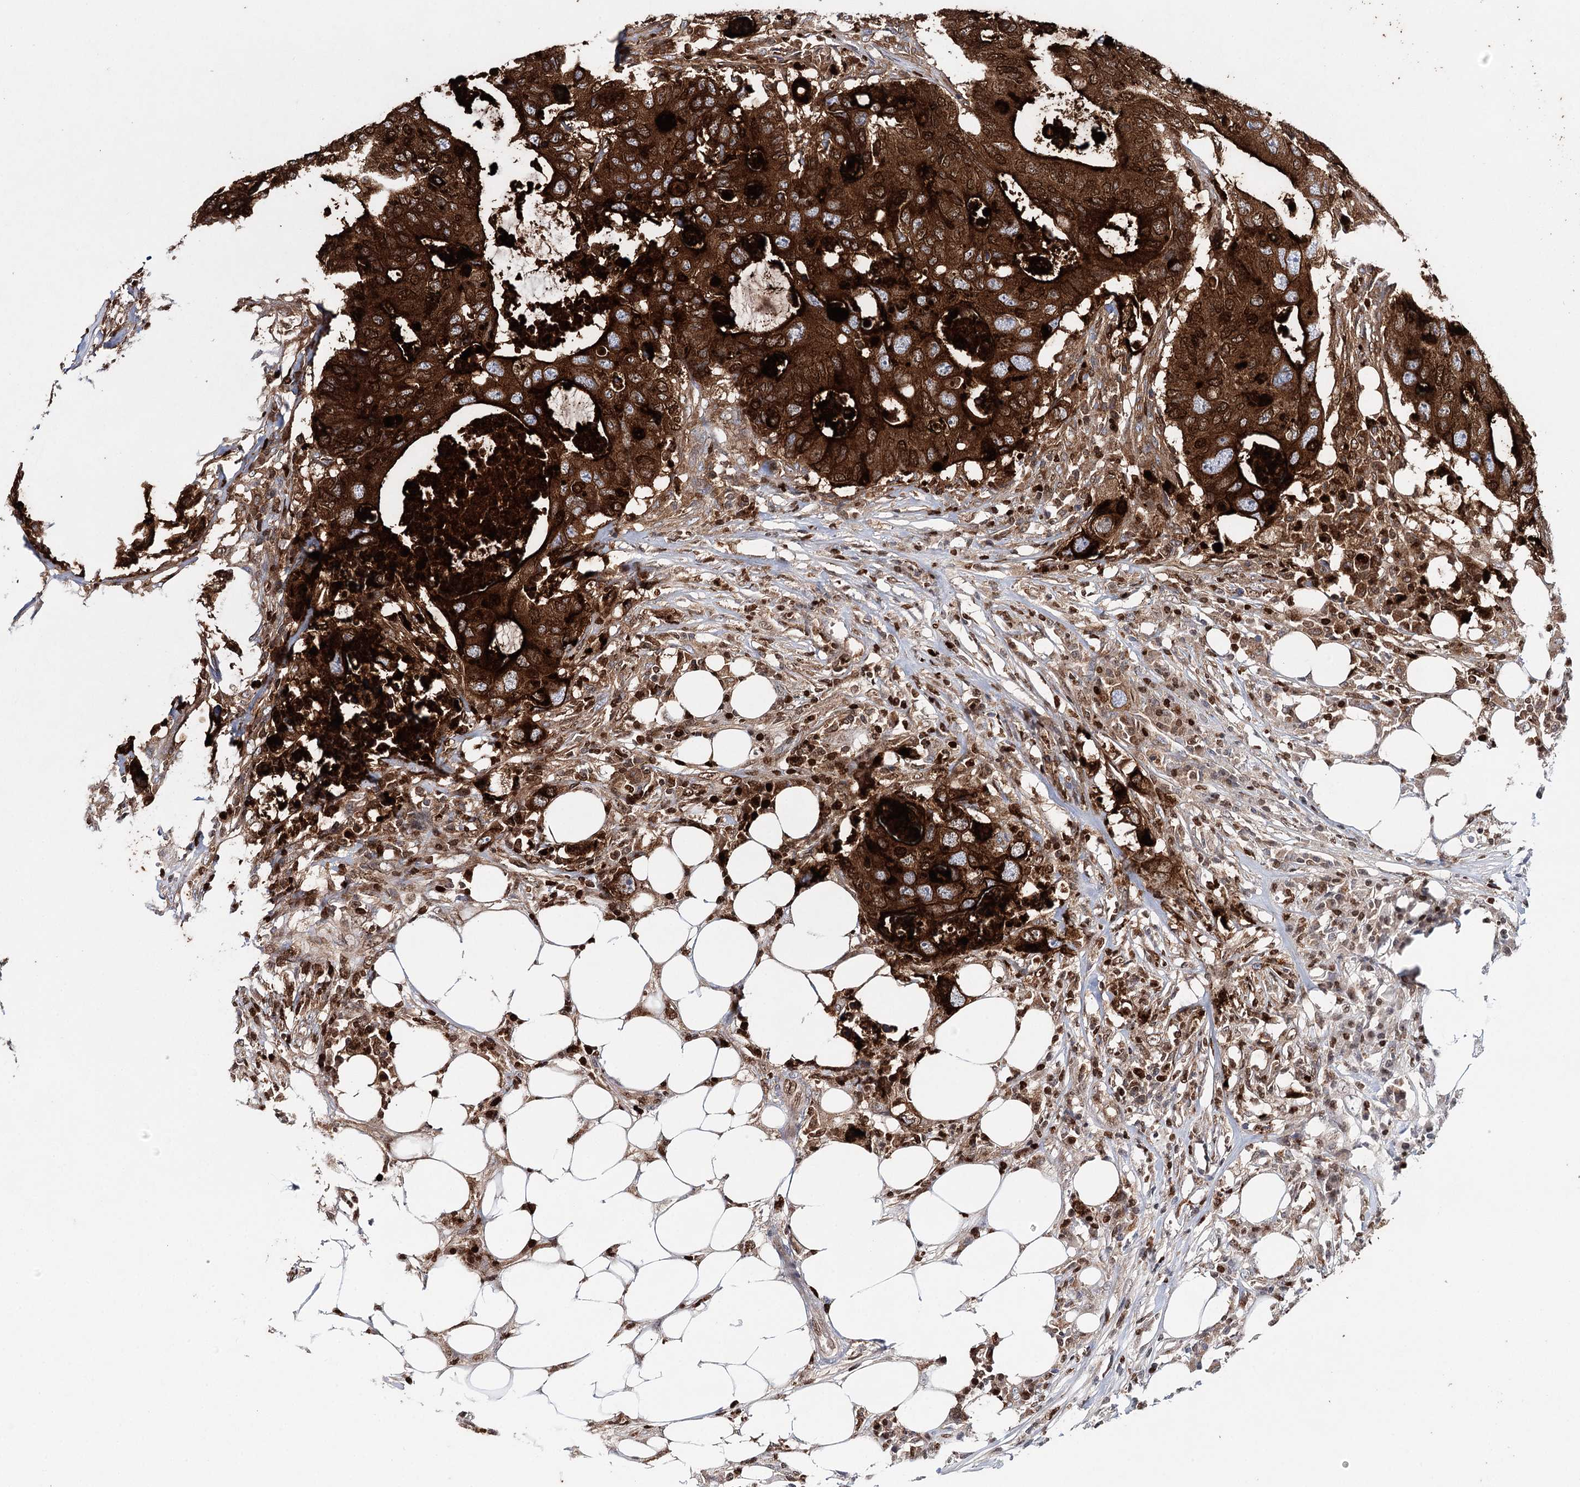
{"staining": {"intensity": "strong", "quantity": ">75%", "location": "cytoplasmic/membranous,nuclear"}, "tissue": "colorectal cancer", "cell_type": "Tumor cells", "image_type": "cancer", "snomed": [{"axis": "morphology", "description": "Adenocarcinoma, NOS"}, {"axis": "topography", "description": "Colon"}], "caption": "Tumor cells show strong cytoplasmic/membranous and nuclear staining in about >75% of cells in colorectal adenocarcinoma. The staining is performed using DAB brown chromogen to label protein expression. The nuclei are counter-stained blue using hematoxylin.", "gene": "CEACAM8", "patient": {"sex": "male", "age": 71}}